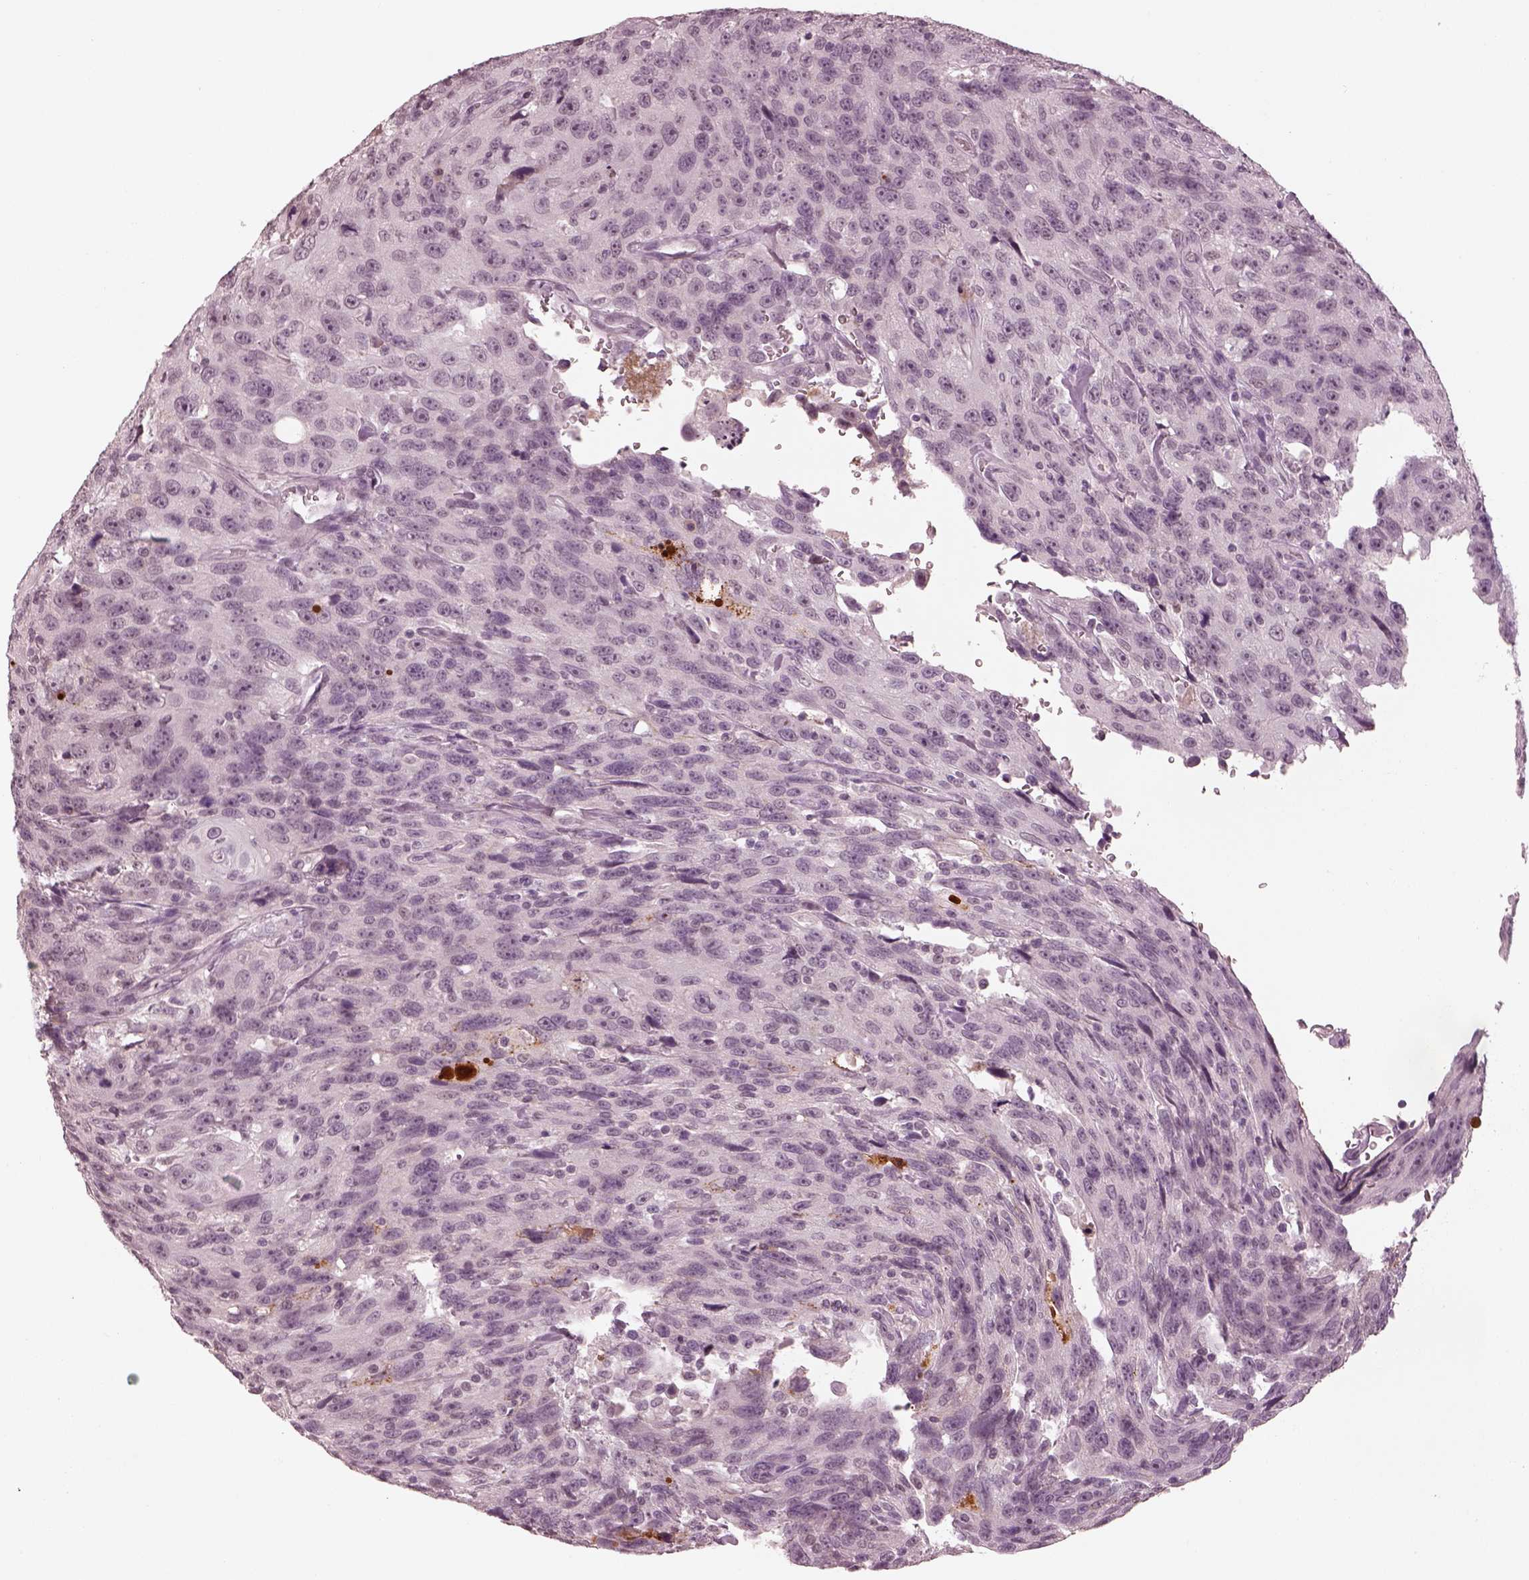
{"staining": {"intensity": "negative", "quantity": "none", "location": "none"}, "tissue": "urothelial cancer", "cell_type": "Tumor cells", "image_type": "cancer", "snomed": [{"axis": "morphology", "description": "Urothelial carcinoma, NOS"}, {"axis": "morphology", "description": "Urothelial carcinoma, High grade"}, {"axis": "topography", "description": "Urinary bladder"}], "caption": "An IHC image of transitional cell carcinoma is shown. There is no staining in tumor cells of transitional cell carcinoma.", "gene": "KCNA2", "patient": {"sex": "female", "age": 73}}